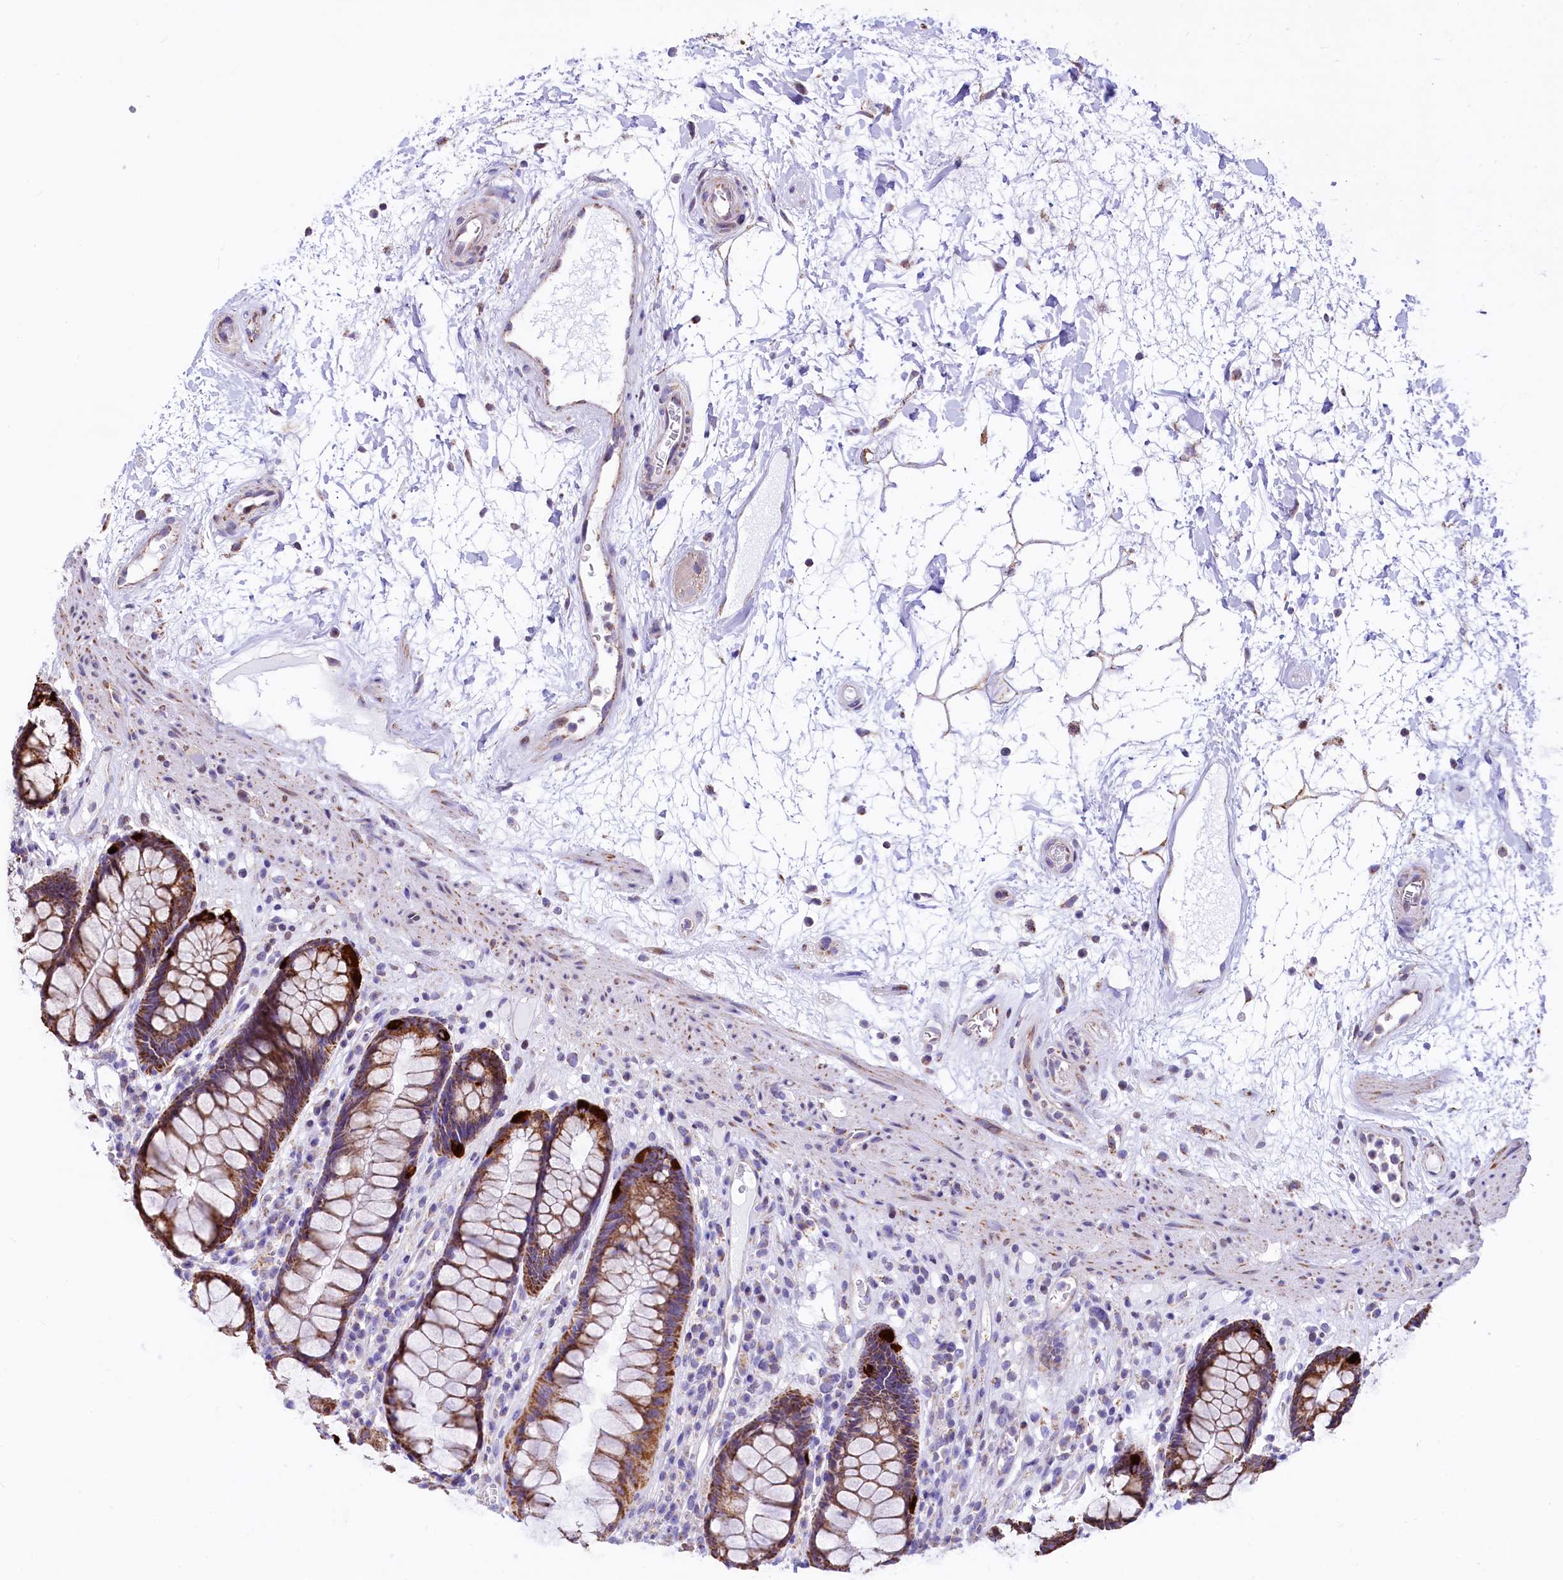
{"staining": {"intensity": "strong", "quantity": ">75%", "location": "cytoplasmic/membranous"}, "tissue": "rectum", "cell_type": "Glandular cells", "image_type": "normal", "snomed": [{"axis": "morphology", "description": "Normal tissue, NOS"}, {"axis": "topography", "description": "Rectum"}], "caption": "Immunohistochemistry (IHC) staining of unremarkable rectum, which demonstrates high levels of strong cytoplasmic/membranous expression in approximately >75% of glandular cells indicating strong cytoplasmic/membranous protein positivity. The staining was performed using DAB (3,3'-diaminobenzidine) (brown) for protein detection and nuclei were counterstained in hematoxylin (blue).", "gene": "VWCE", "patient": {"sex": "male", "age": 64}}